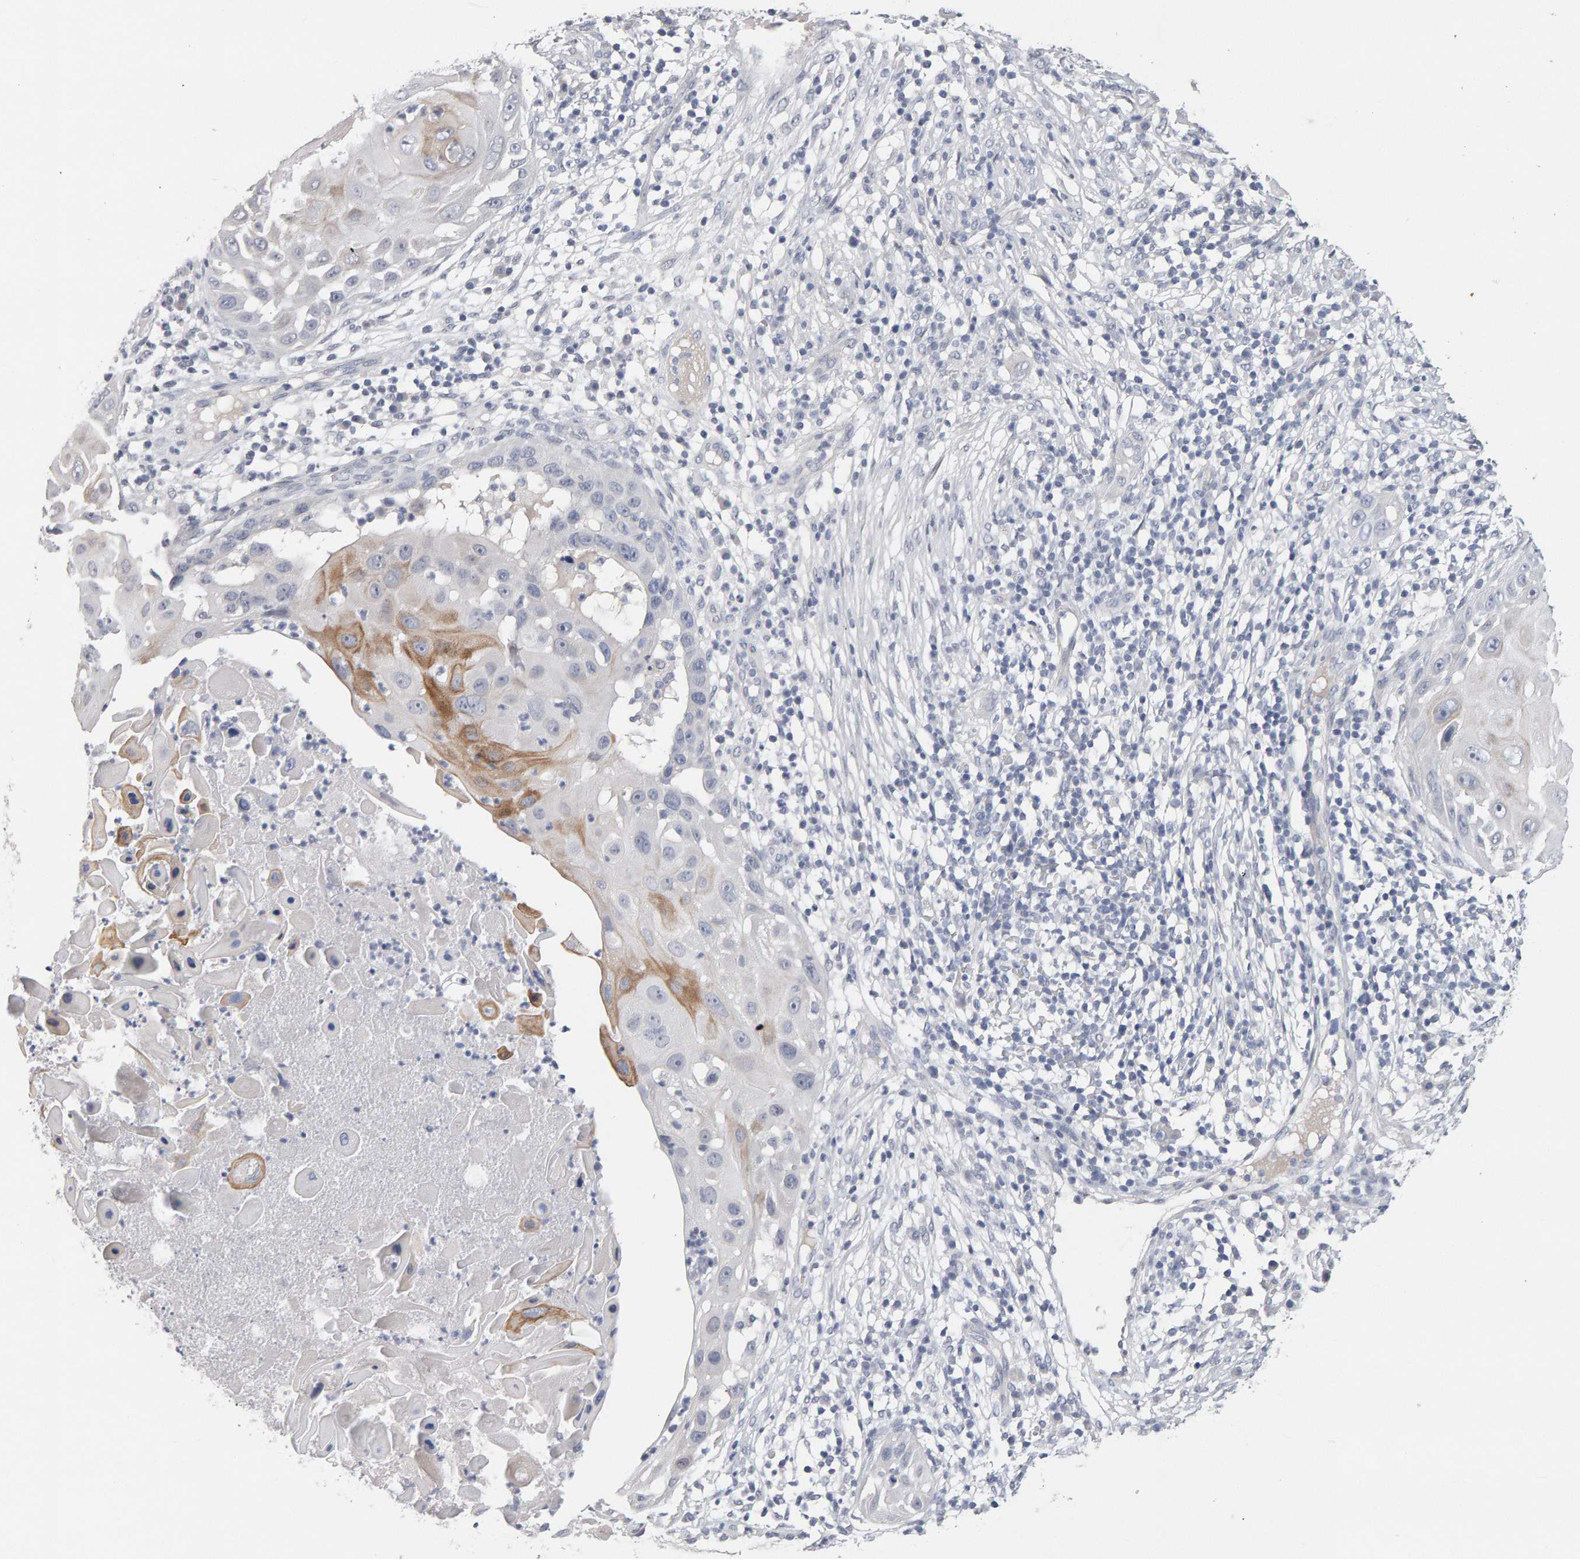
{"staining": {"intensity": "moderate", "quantity": "<25%", "location": "cytoplasmic/membranous"}, "tissue": "skin cancer", "cell_type": "Tumor cells", "image_type": "cancer", "snomed": [{"axis": "morphology", "description": "Squamous cell carcinoma, NOS"}, {"axis": "topography", "description": "Skin"}], "caption": "The immunohistochemical stain shows moderate cytoplasmic/membranous staining in tumor cells of squamous cell carcinoma (skin) tissue.", "gene": "HNF4A", "patient": {"sex": "female", "age": 44}}